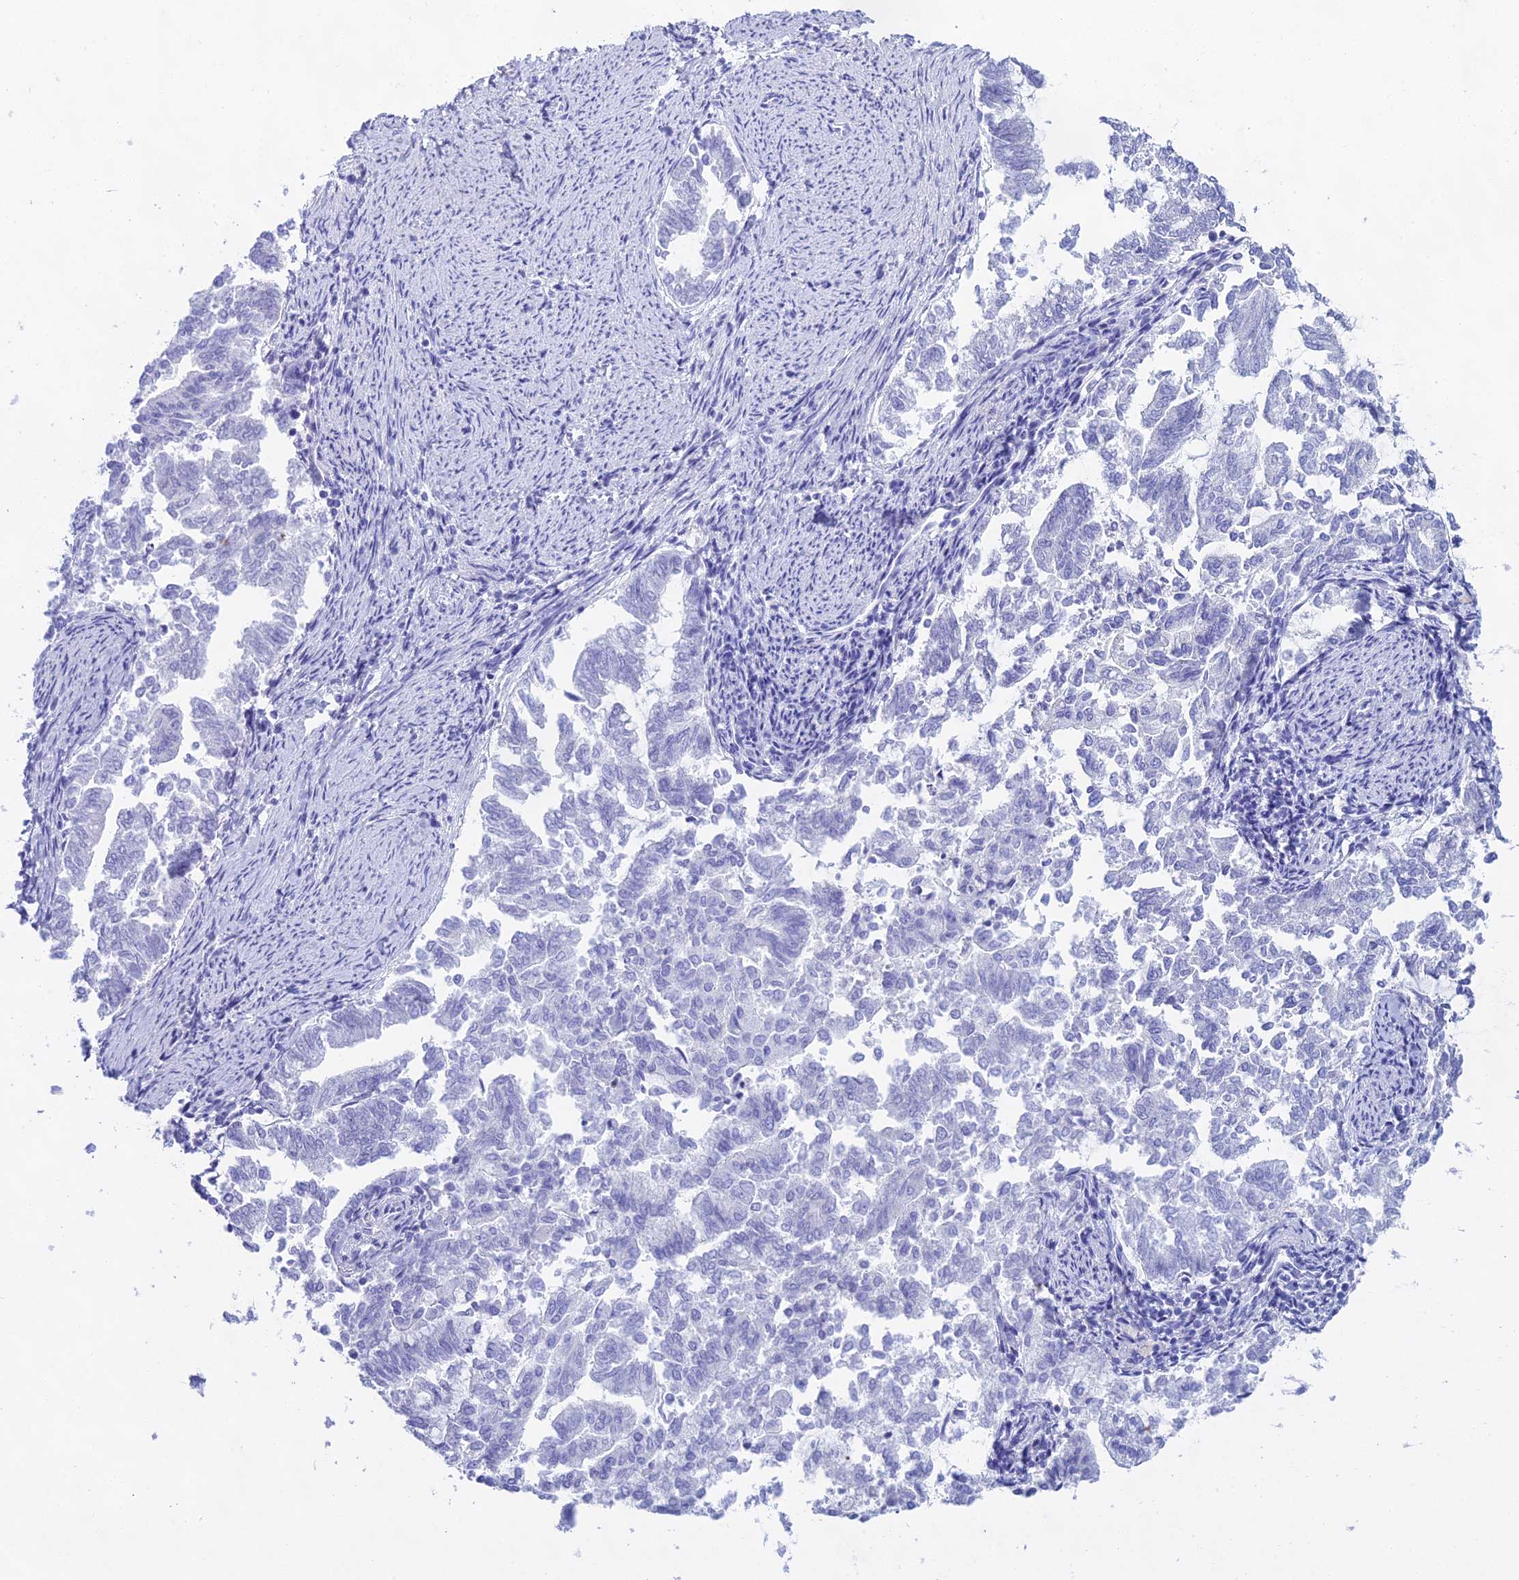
{"staining": {"intensity": "negative", "quantity": "none", "location": "none"}, "tissue": "endometrial cancer", "cell_type": "Tumor cells", "image_type": "cancer", "snomed": [{"axis": "morphology", "description": "Adenocarcinoma, NOS"}, {"axis": "topography", "description": "Endometrium"}], "caption": "Immunohistochemical staining of human adenocarcinoma (endometrial) displays no significant staining in tumor cells.", "gene": "CGB2", "patient": {"sex": "female", "age": 79}}